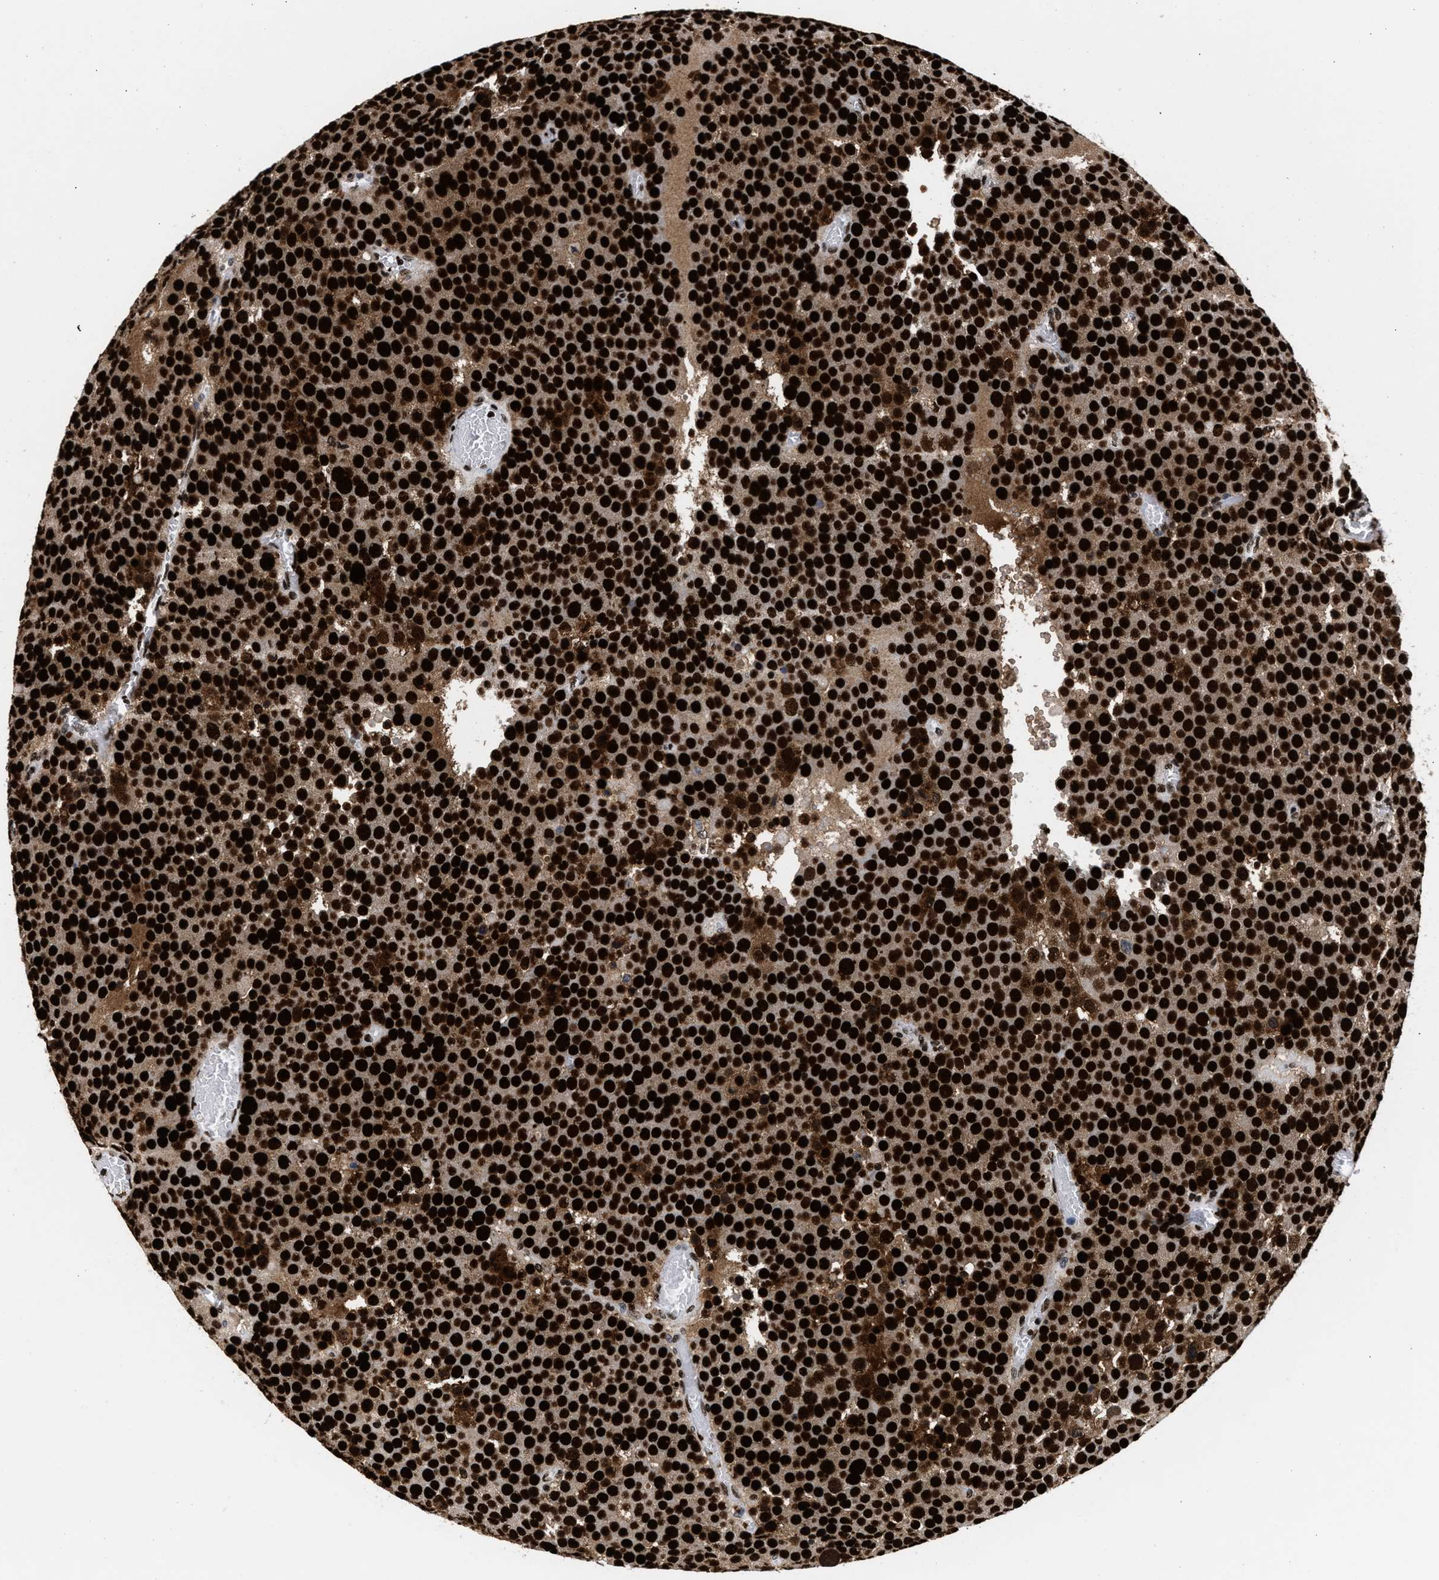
{"staining": {"intensity": "strong", "quantity": ">75%", "location": "nuclear"}, "tissue": "testis cancer", "cell_type": "Tumor cells", "image_type": "cancer", "snomed": [{"axis": "morphology", "description": "Normal tissue, NOS"}, {"axis": "morphology", "description": "Seminoma, NOS"}, {"axis": "topography", "description": "Testis"}], "caption": "A brown stain labels strong nuclear staining of a protein in human testis seminoma tumor cells.", "gene": "RAD21", "patient": {"sex": "male", "age": 71}}